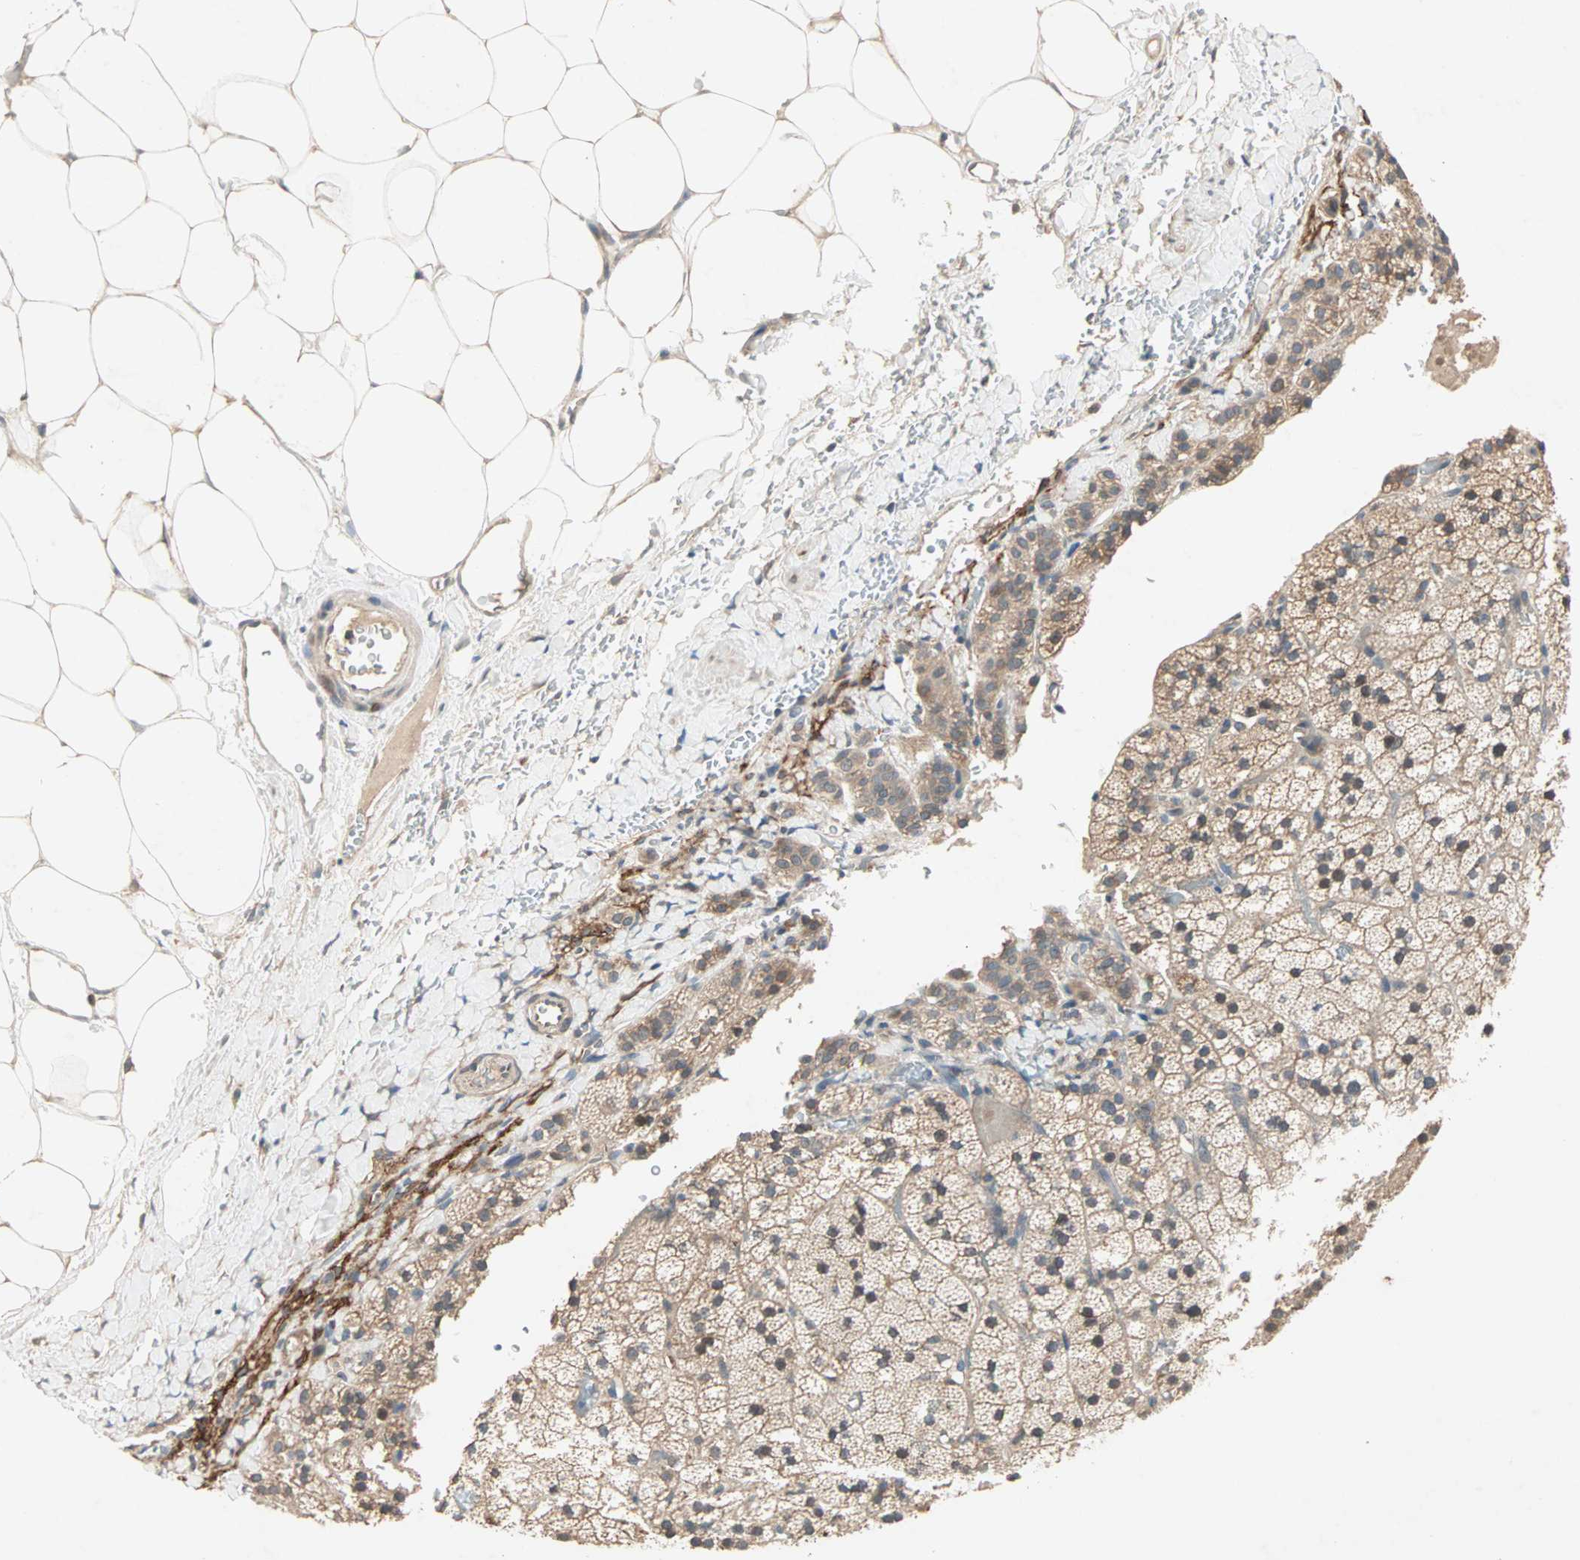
{"staining": {"intensity": "moderate", "quantity": ">75%", "location": "cytoplasmic/membranous"}, "tissue": "adrenal gland", "cell_type": "Glandular cells", "image_type": "normal", "snomed": [{"axis": "morphology", "description": "Normal tissue, NOS"}, {"axis": "topography", "description": "Adrenal gland"}], "caption": "Protein expression analysis of normal human adrenal gland reveals moderate cytoplasmic/membranous staining in about >75% of glandular cells.", "gene": "TTF2", "patient": {"sex": "male", "age": 35}}